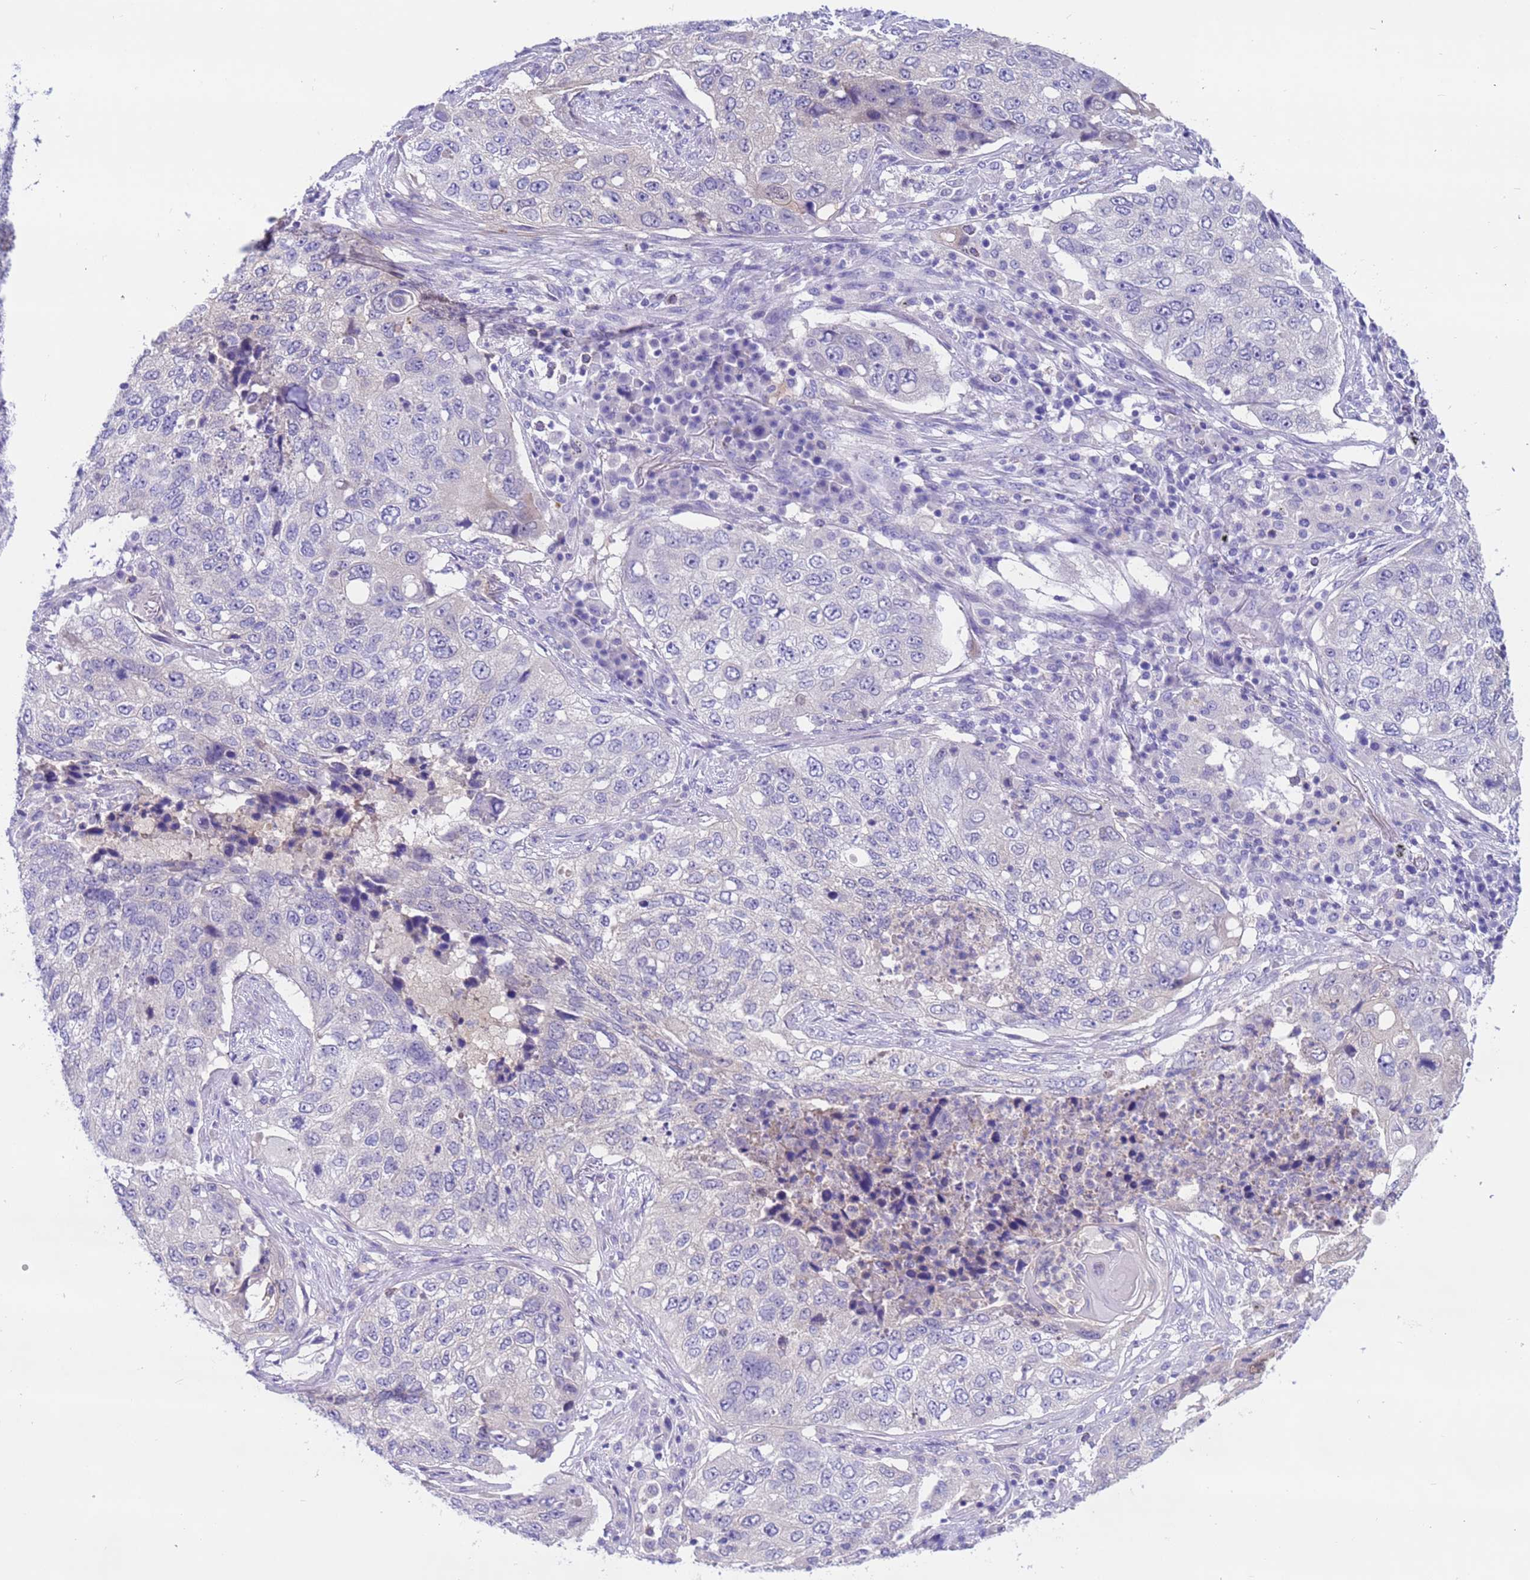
{"staining": {"intensity": "negative", "quantity": "none", "location": "none"}, "tissue": "lung cancer", "cell_type": "Tumor cells", "image_type": "cancer", "snomed": [{"axis": "morphology", "description": "Squamous cell carcinoma, NOS"}, {"axis": "topography", "description": "Lung"}], "caption": "The immunohistochemistry micrograph has no significant staining in tumor cells of lung squamous cell carcinoma tissue.", "gene": "USP38", "patient": {"sex": "female", "age": 63}}